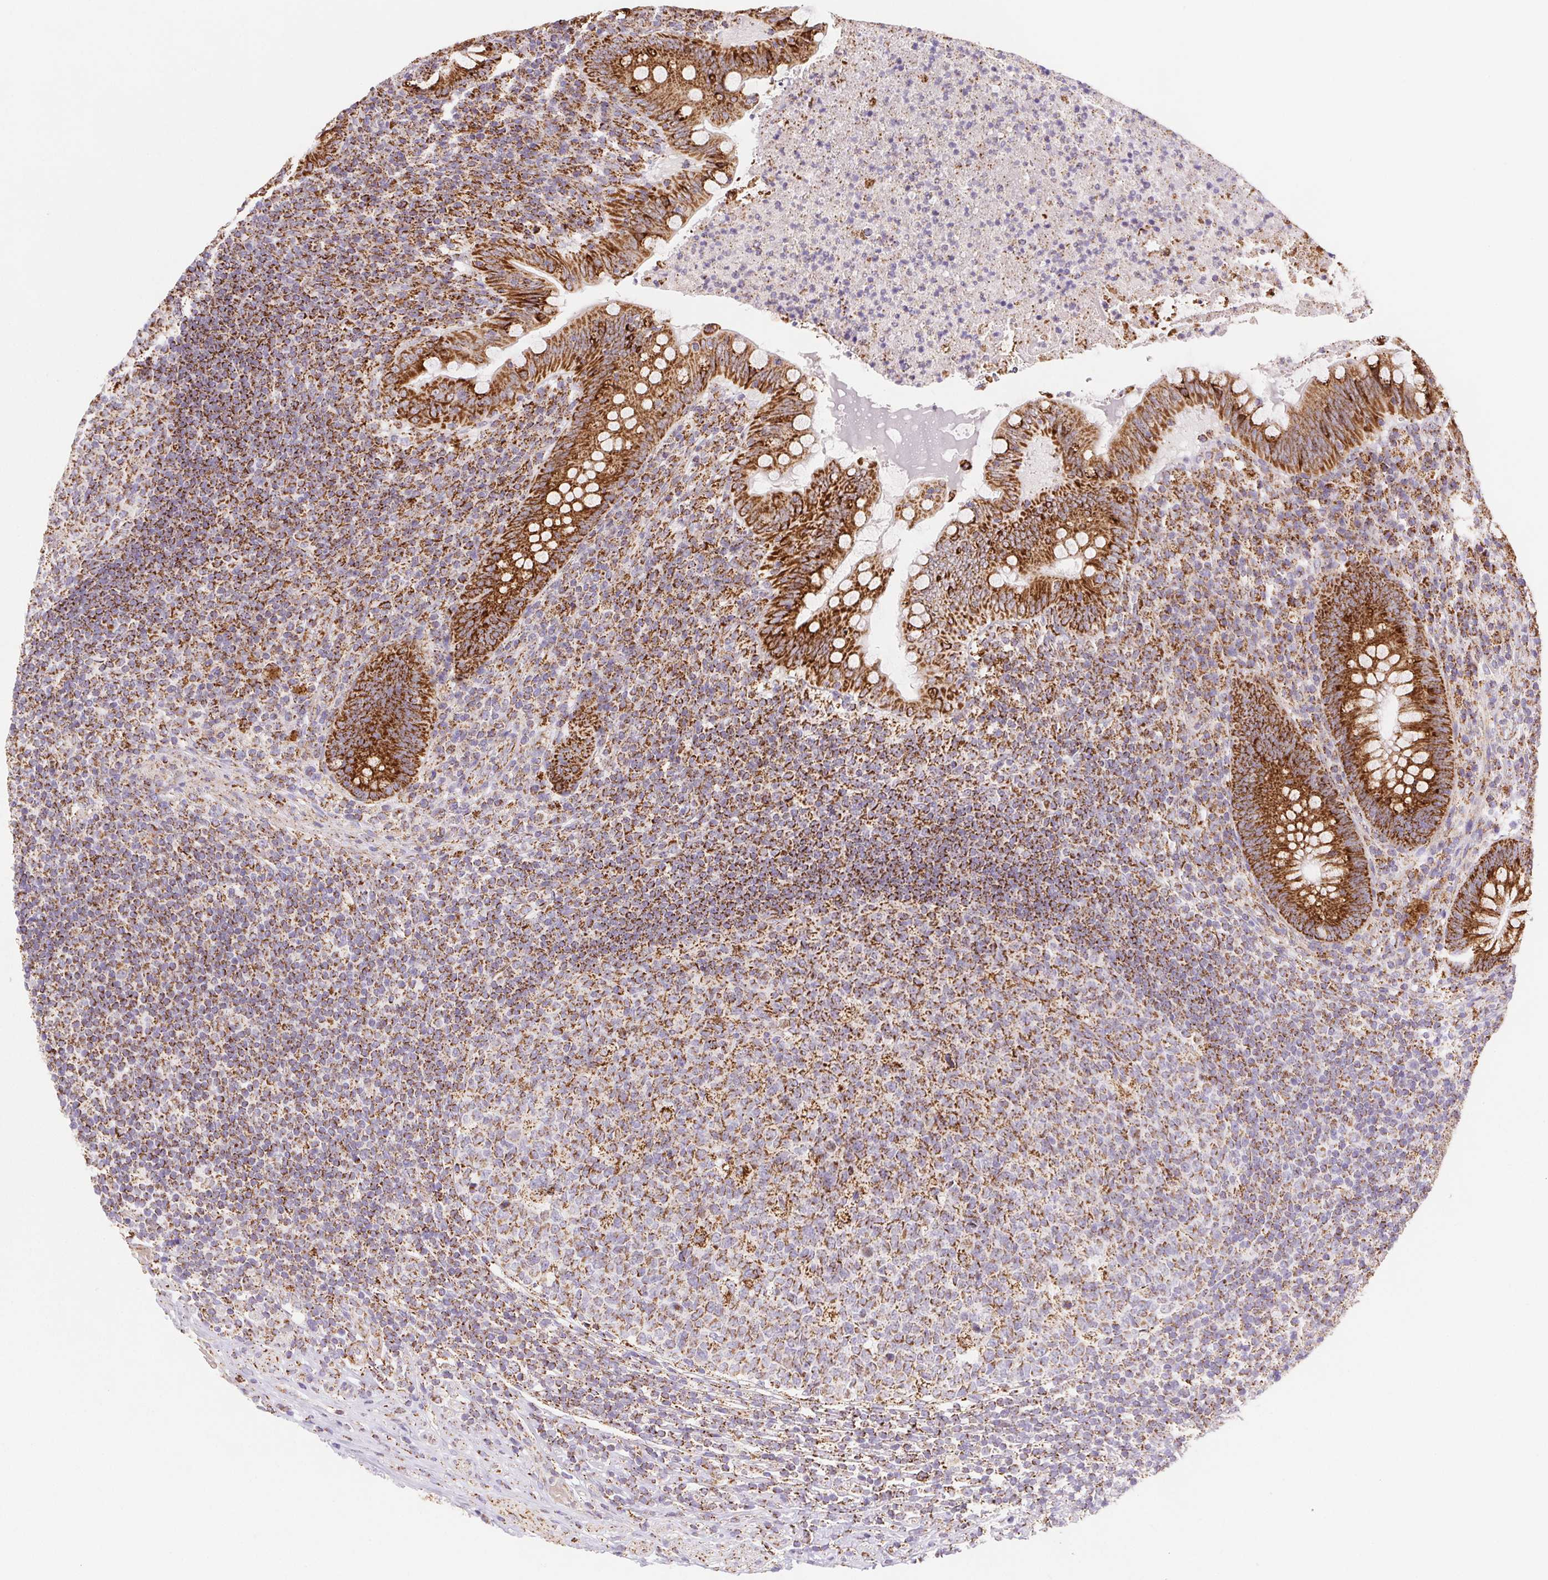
{"staining": {"intensity": "strong", "quantity": ">75%", "location": "cytoplasmic/membranous"}, "tissue": "appendix", "cell_type": "Glandular cells", "image_type": "normal", "snomed": [{"axis": "morphology", "description": "Normal tissue, NOS"}, {"axis": "topography", "description": "Appendix"}], "caption": "A histopathology image of appendix stained for a protein exhibits strong cytoplasmic/membranous brown staining in glandular cells.", "gene": "NIPSNAP2", "patient": {"sex": "male", "age": 47}}